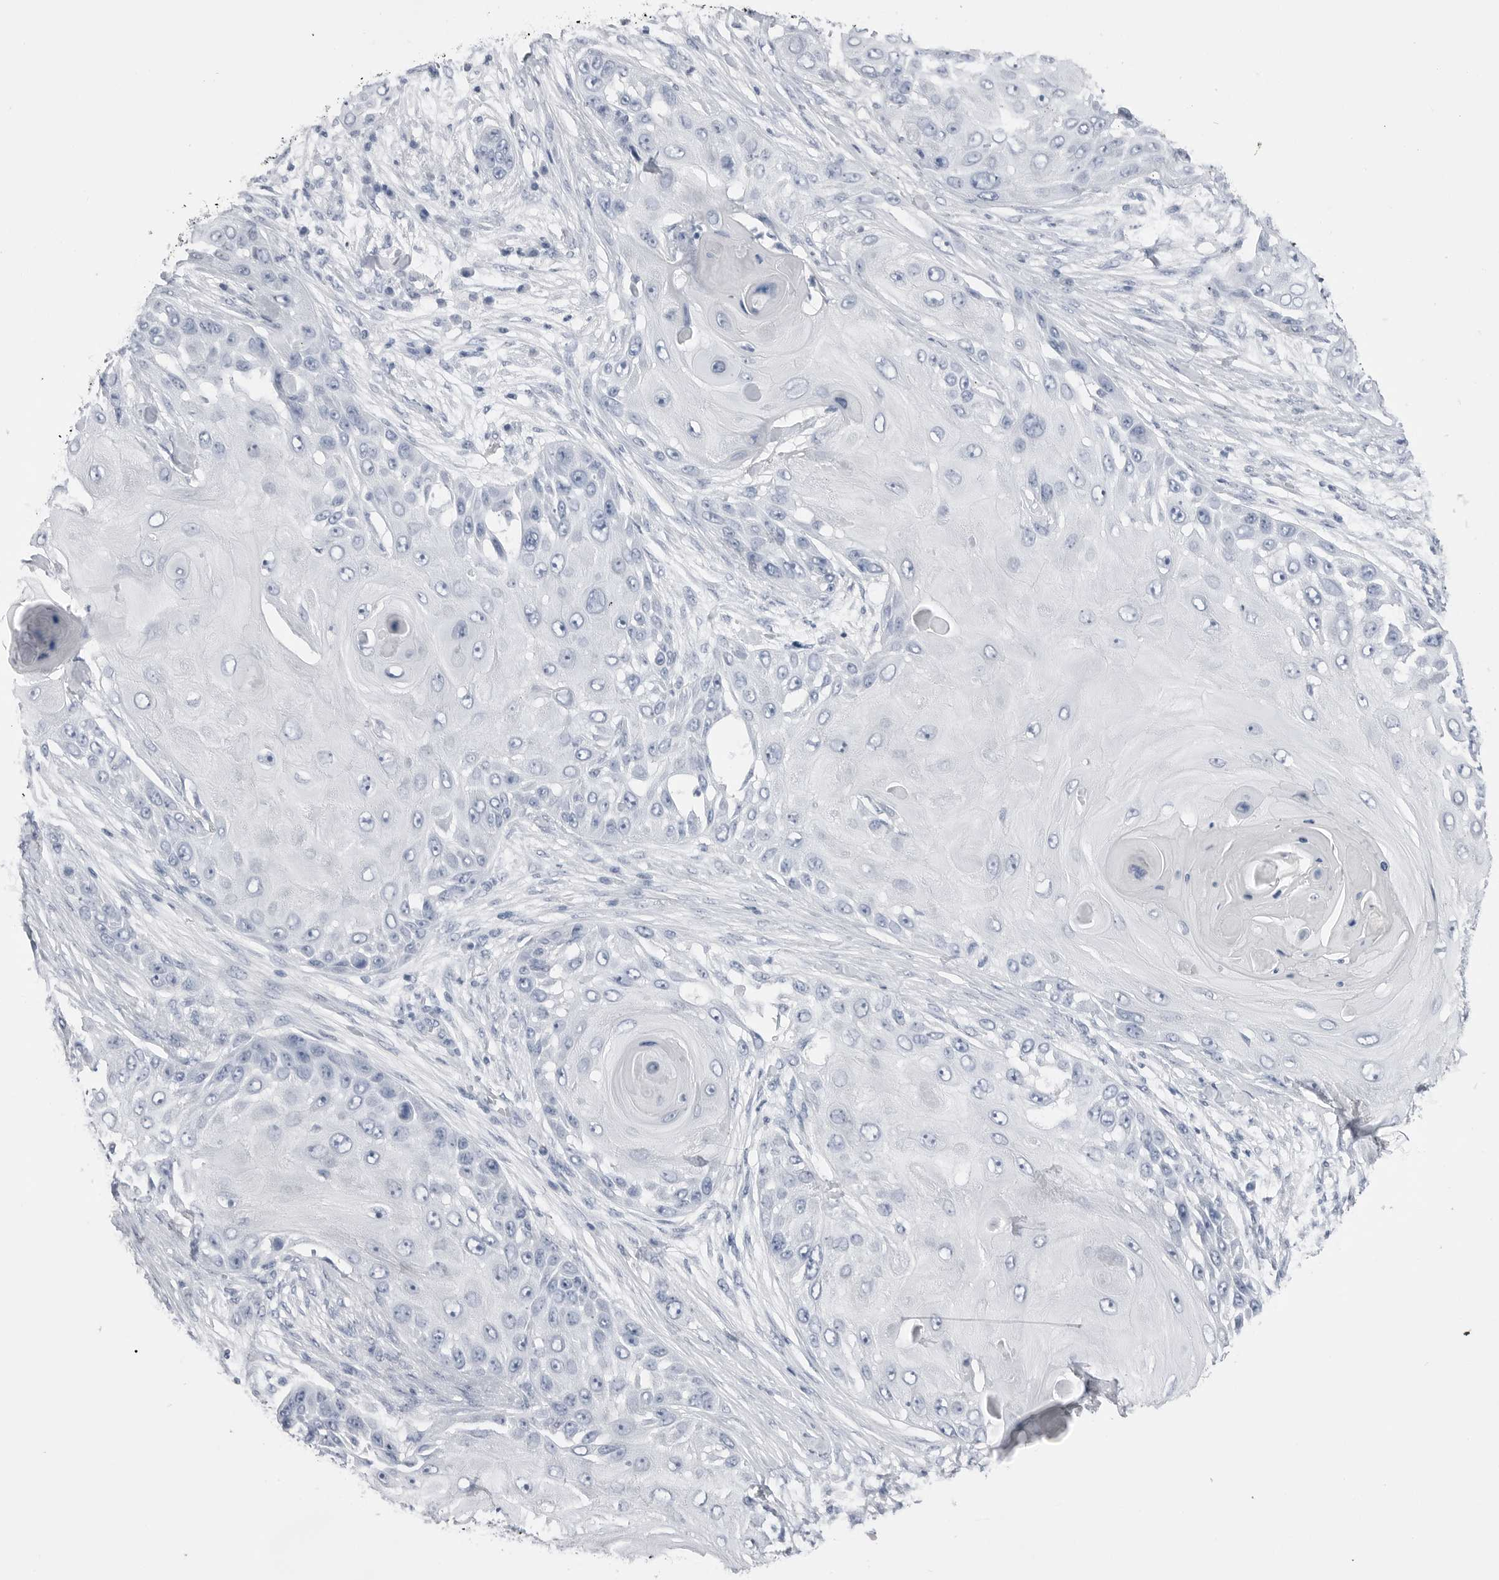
{"staining": {"intensity": "negative", "quantity": "none", "location": "none"}, "tissue": "skin cancer", "cell_type": "Tumor cells", "image_type": "cancer", "snomed": [{"axis": "morphology", "description": "Squamous cell carcinoma, NOS"}, {"axis": "topography", "description": "Skin"}], "caption": "High magnification brightfield microscopy of skin cancer (squamous cell carcinoma) stained with DAB (3,3'-diaminobenzidine) (brown) and counterstained with hematoxylin (blue): tumor cells show no significant staining.", "gene": "ABHD12", "patient": {"sex": "female", "age": 44}}